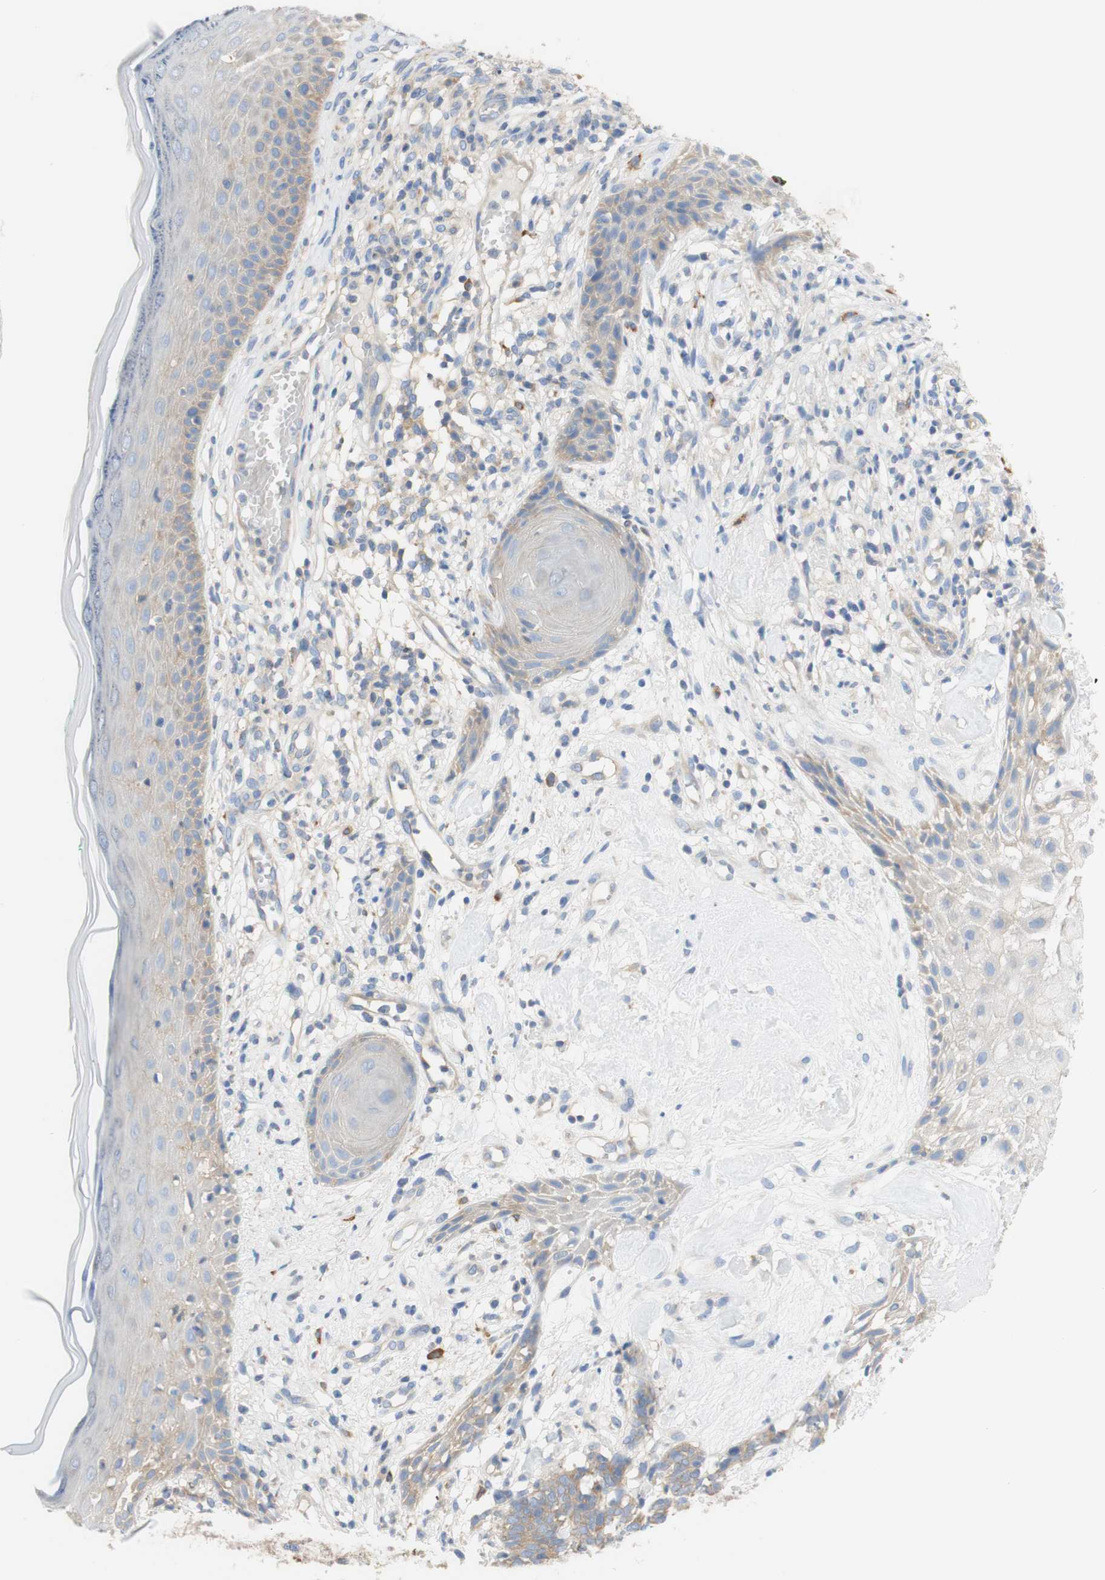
{"staining": {"intensity": "weak", "quantity": "25%-75%", "location": "cytoplasmic/membranous"}, "tissue": "skin cancer", "cell_type": "Tumor cells", "image_type": "cancer", "snomed": [{"axis": "morphology", "description": "Basal cell carcinoma"}, {"axis": "topography", "description": "Skin"}], "caption": "Immunohistochemistry (IHC) image of human skin cancer stained for a protein (brown), which displays low levels of weak cytoplasmic/membranous positivity in about 25%-75% of tumor cells.", "gene": "ATP2B1", "patient": {"sex": "female", "age": 84}}